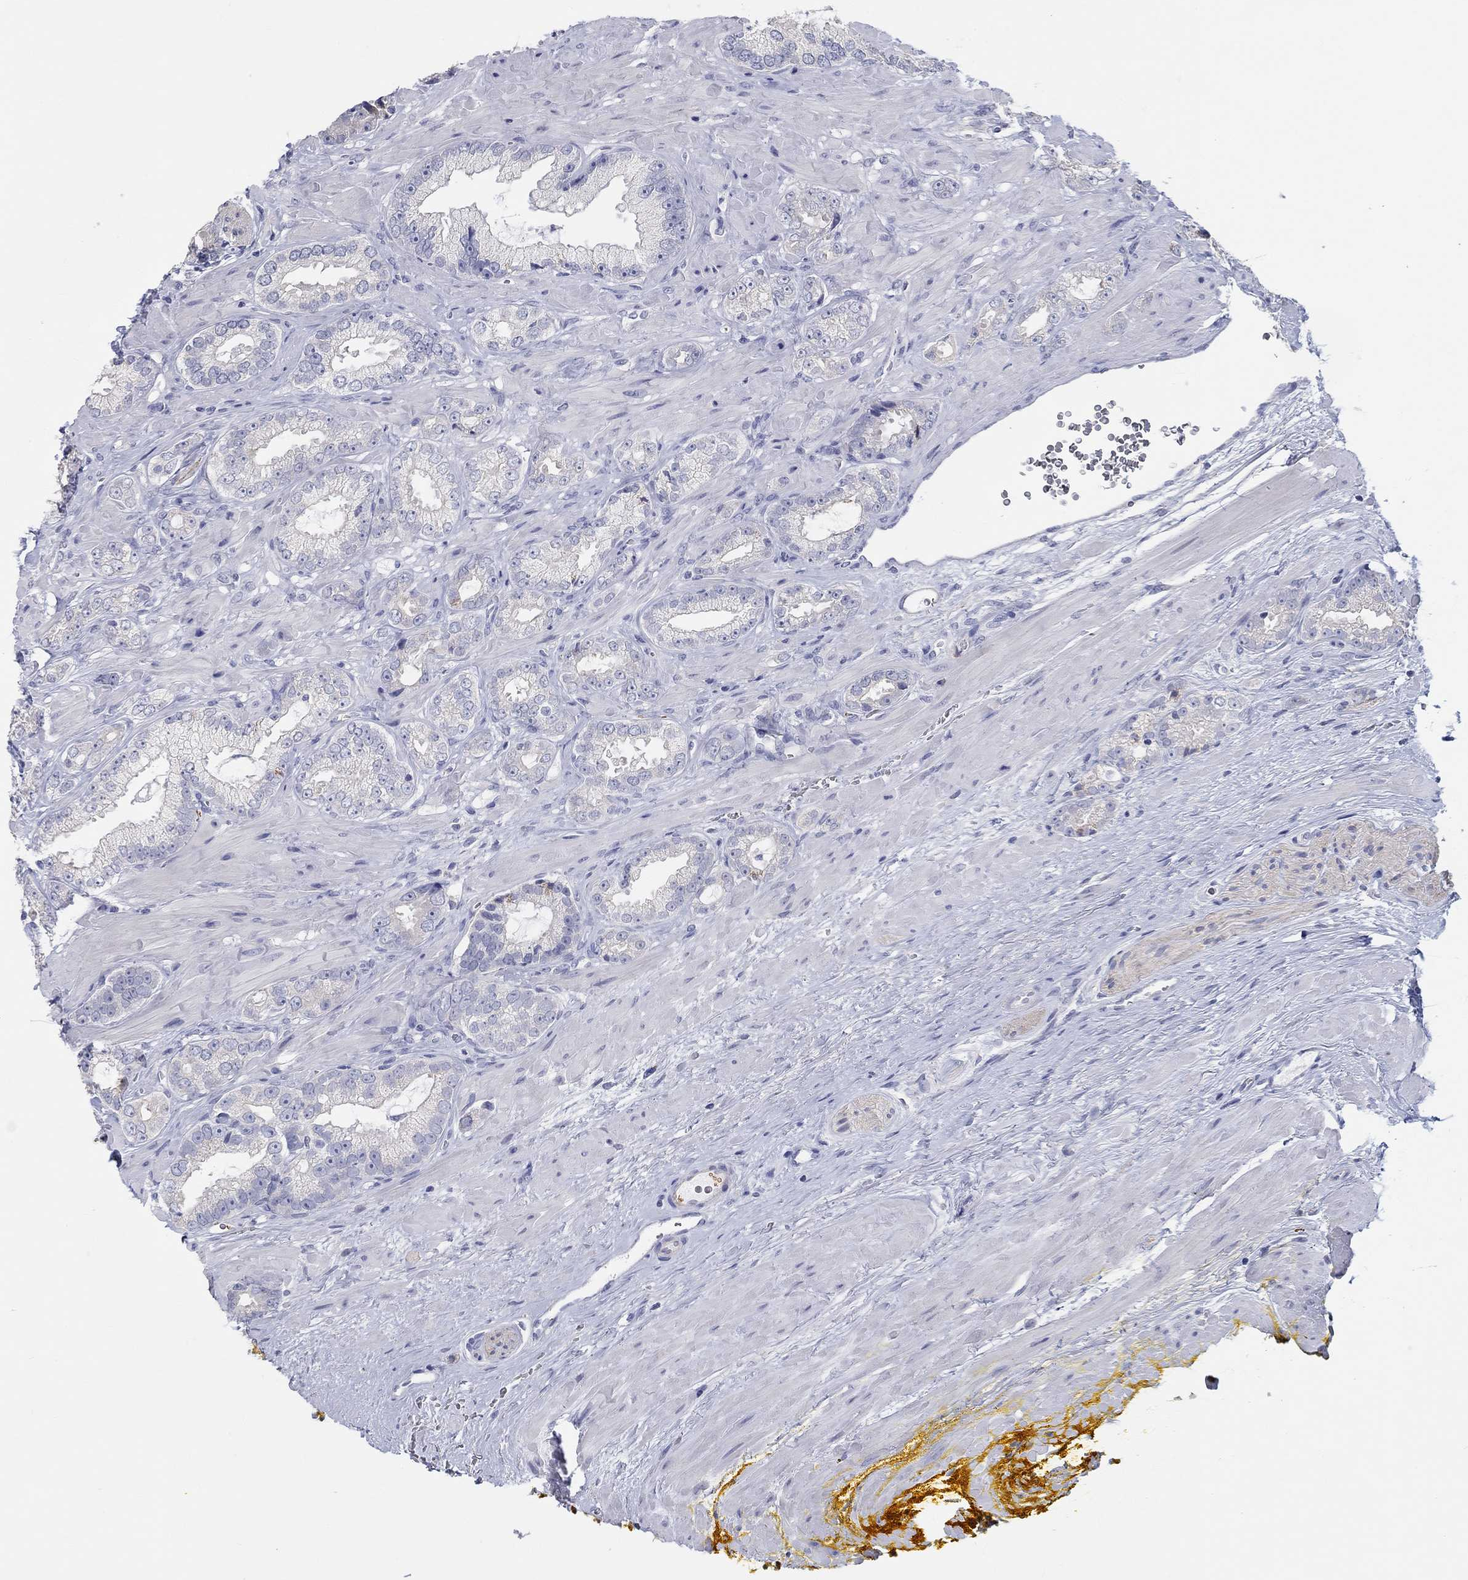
{"staining": {"intensity": "weak", "quantity": "<25%", "location": "cytoplasmic/membranous"}, "tissue": "prostate cancer", "cell_type": "Tumor cells", "image_type": "cancer", "snomed": [{"axis": "morphology", "description": "Adenocarcinoma, NOS"}, {"axis": "topography", "description": "Prostate"}], "caption": "Tumor cells show no significant protein staining in prostate cancer (adenocarcinoma).", "gene": "LRRC4C", "patient": {"sex": "male", "age": 67}}